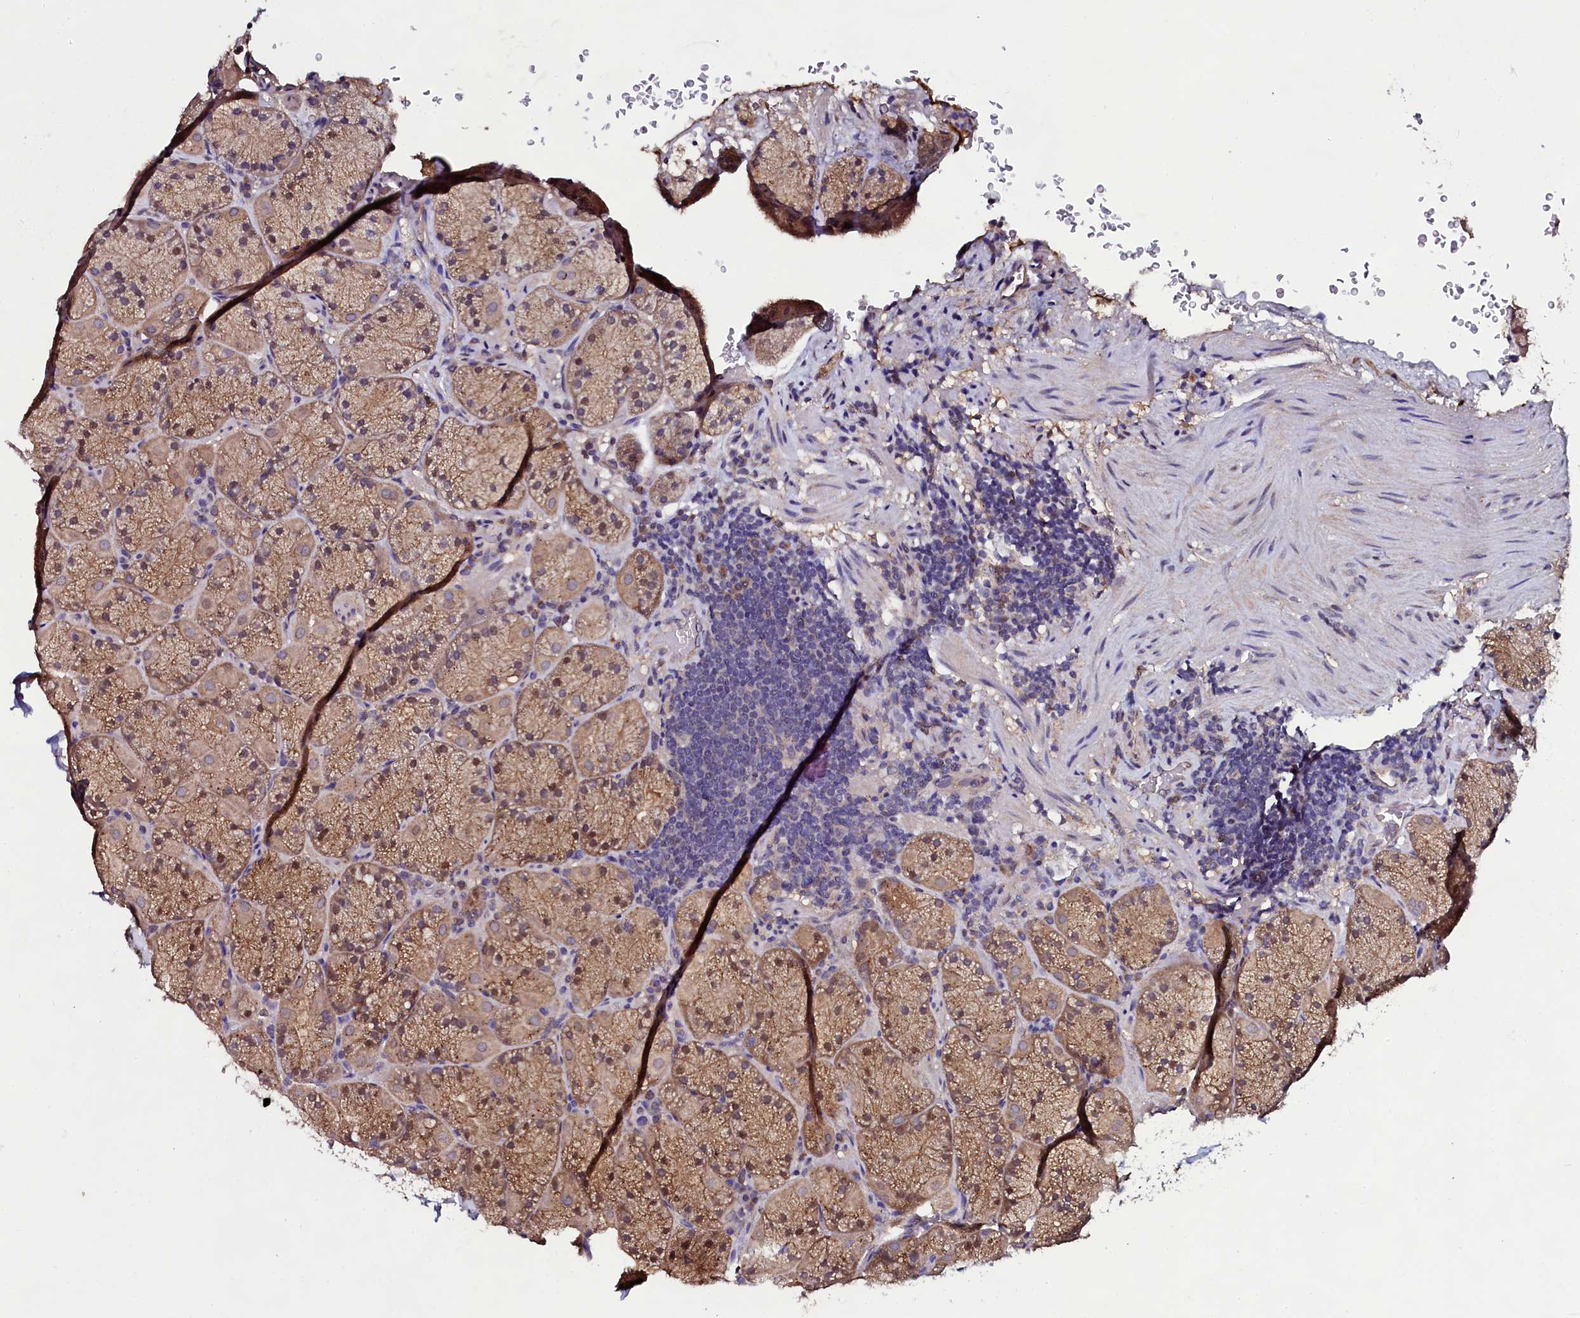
{"staining": {"intensity": "moderate", "quantity": ">75%", "location": "cytoplasmic/membranous,nuclear"}, "tissue": "stomach", "cell_type": "Glandular cells", "image_type": "normal", "snomed": [{"axis": "morphology", "description": "Normal tissue, NOS"}, {"axis": "topography", "description": "Stomach, upper"}, {"axis": "topography", "description": "Stomach, lower"}], "caption": "This photomicrograph displays immunohistochemistry staining of unremarkable human stomach, with medium moderate cytoplasmic/membranous,nuclear staining in approximately >75% of glandular cells.", "gene": "USPL1", "patient": {"sex": "male", "age": 80}}